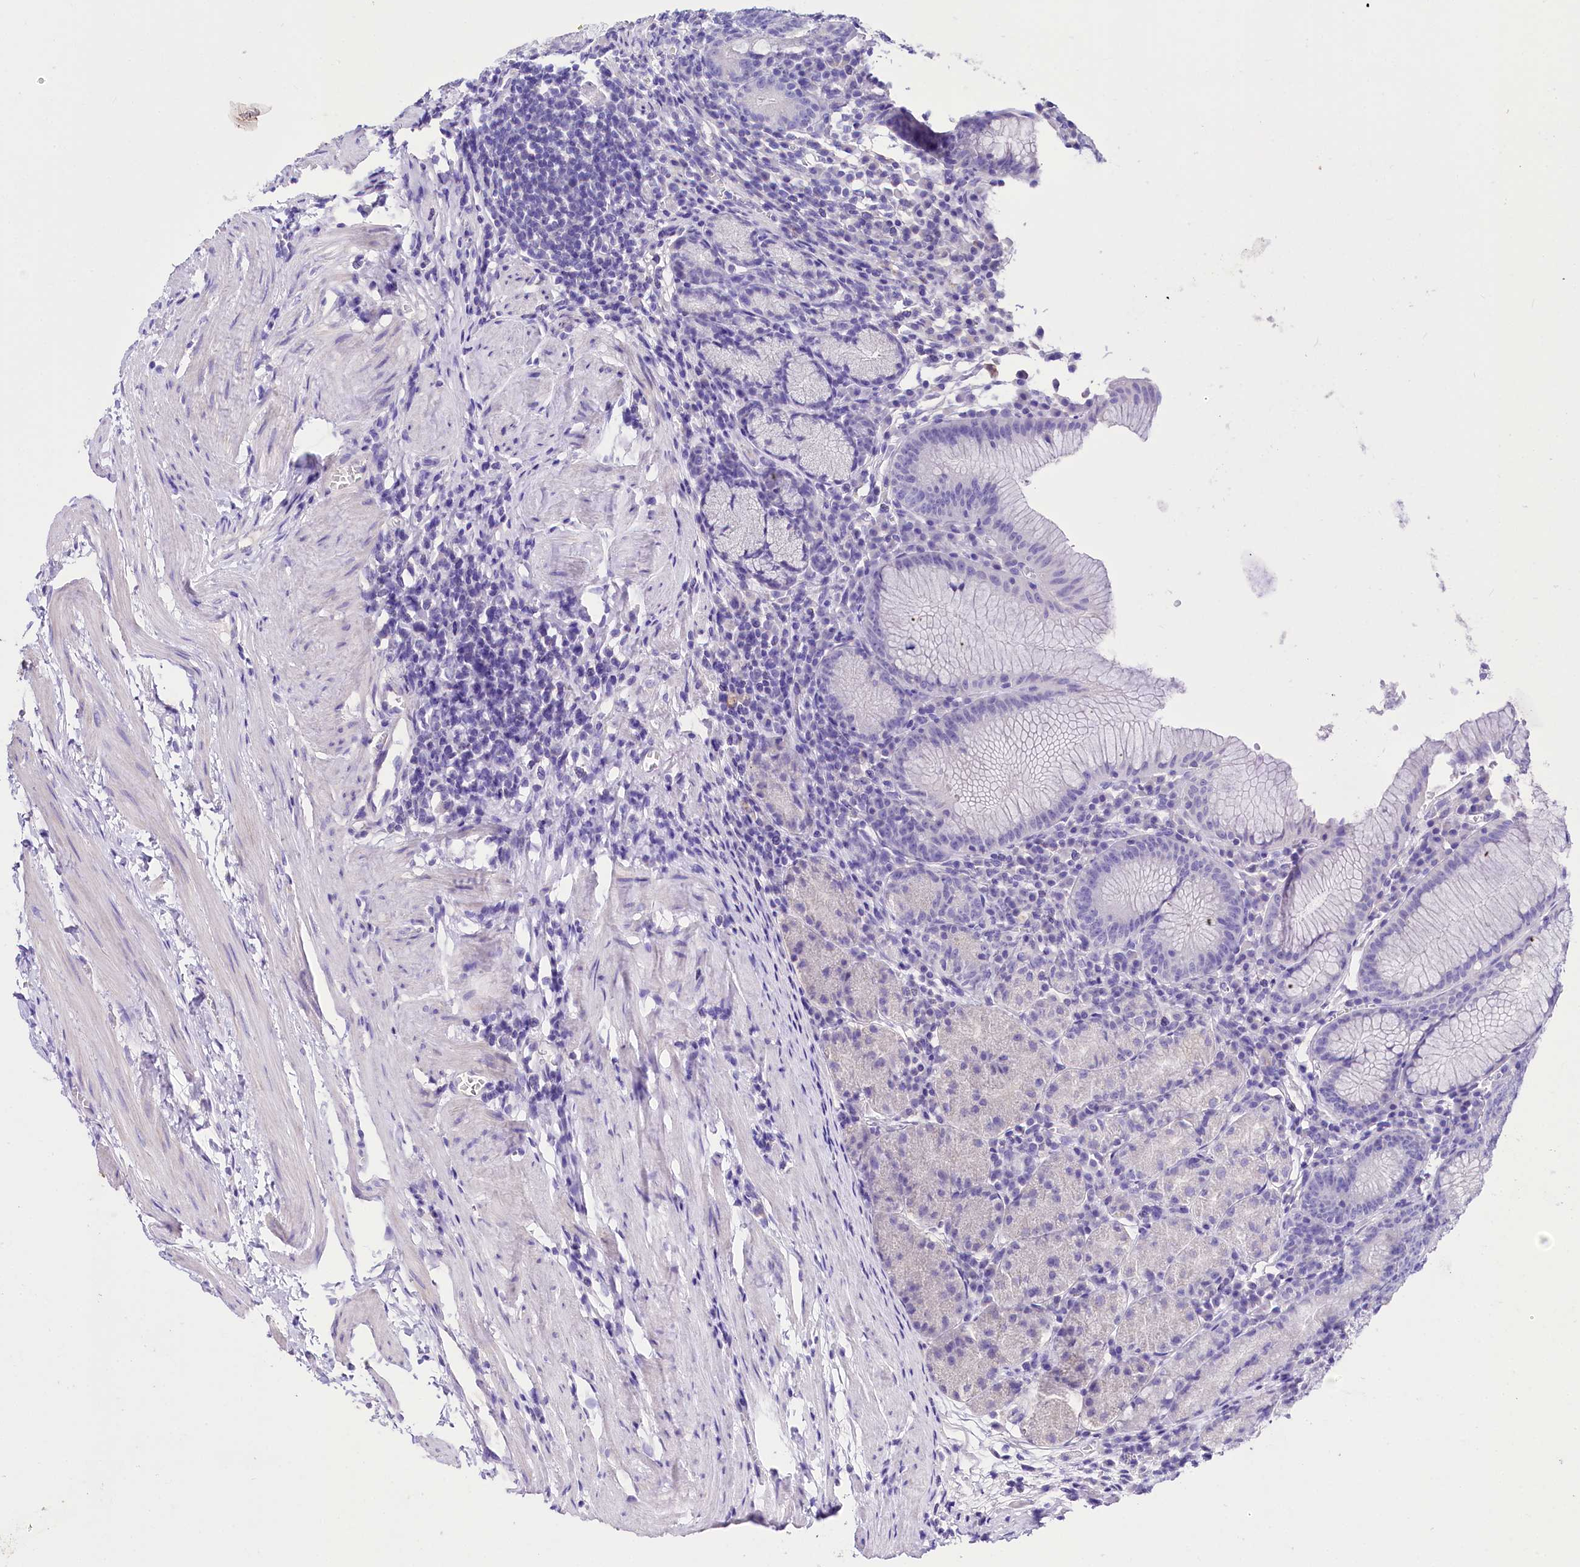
{"staining": {"intensity": "negative", "quantity": "none", "location": "none"}, "tissue": "stomach", "cell_type": "Glandular cells", "image_type": "normal", "snomed": [{"axis": "morphology", "description": "Normal tissue, NOS"}, {"axis": "topography", "description": "Stomach"}], "caption": "This is an immunohistochemistry micrograph of benign human stomach. There is no expression in glandular cells.", "gene": "A2ML1", "patient": {"sex": "male", "age": 55}}